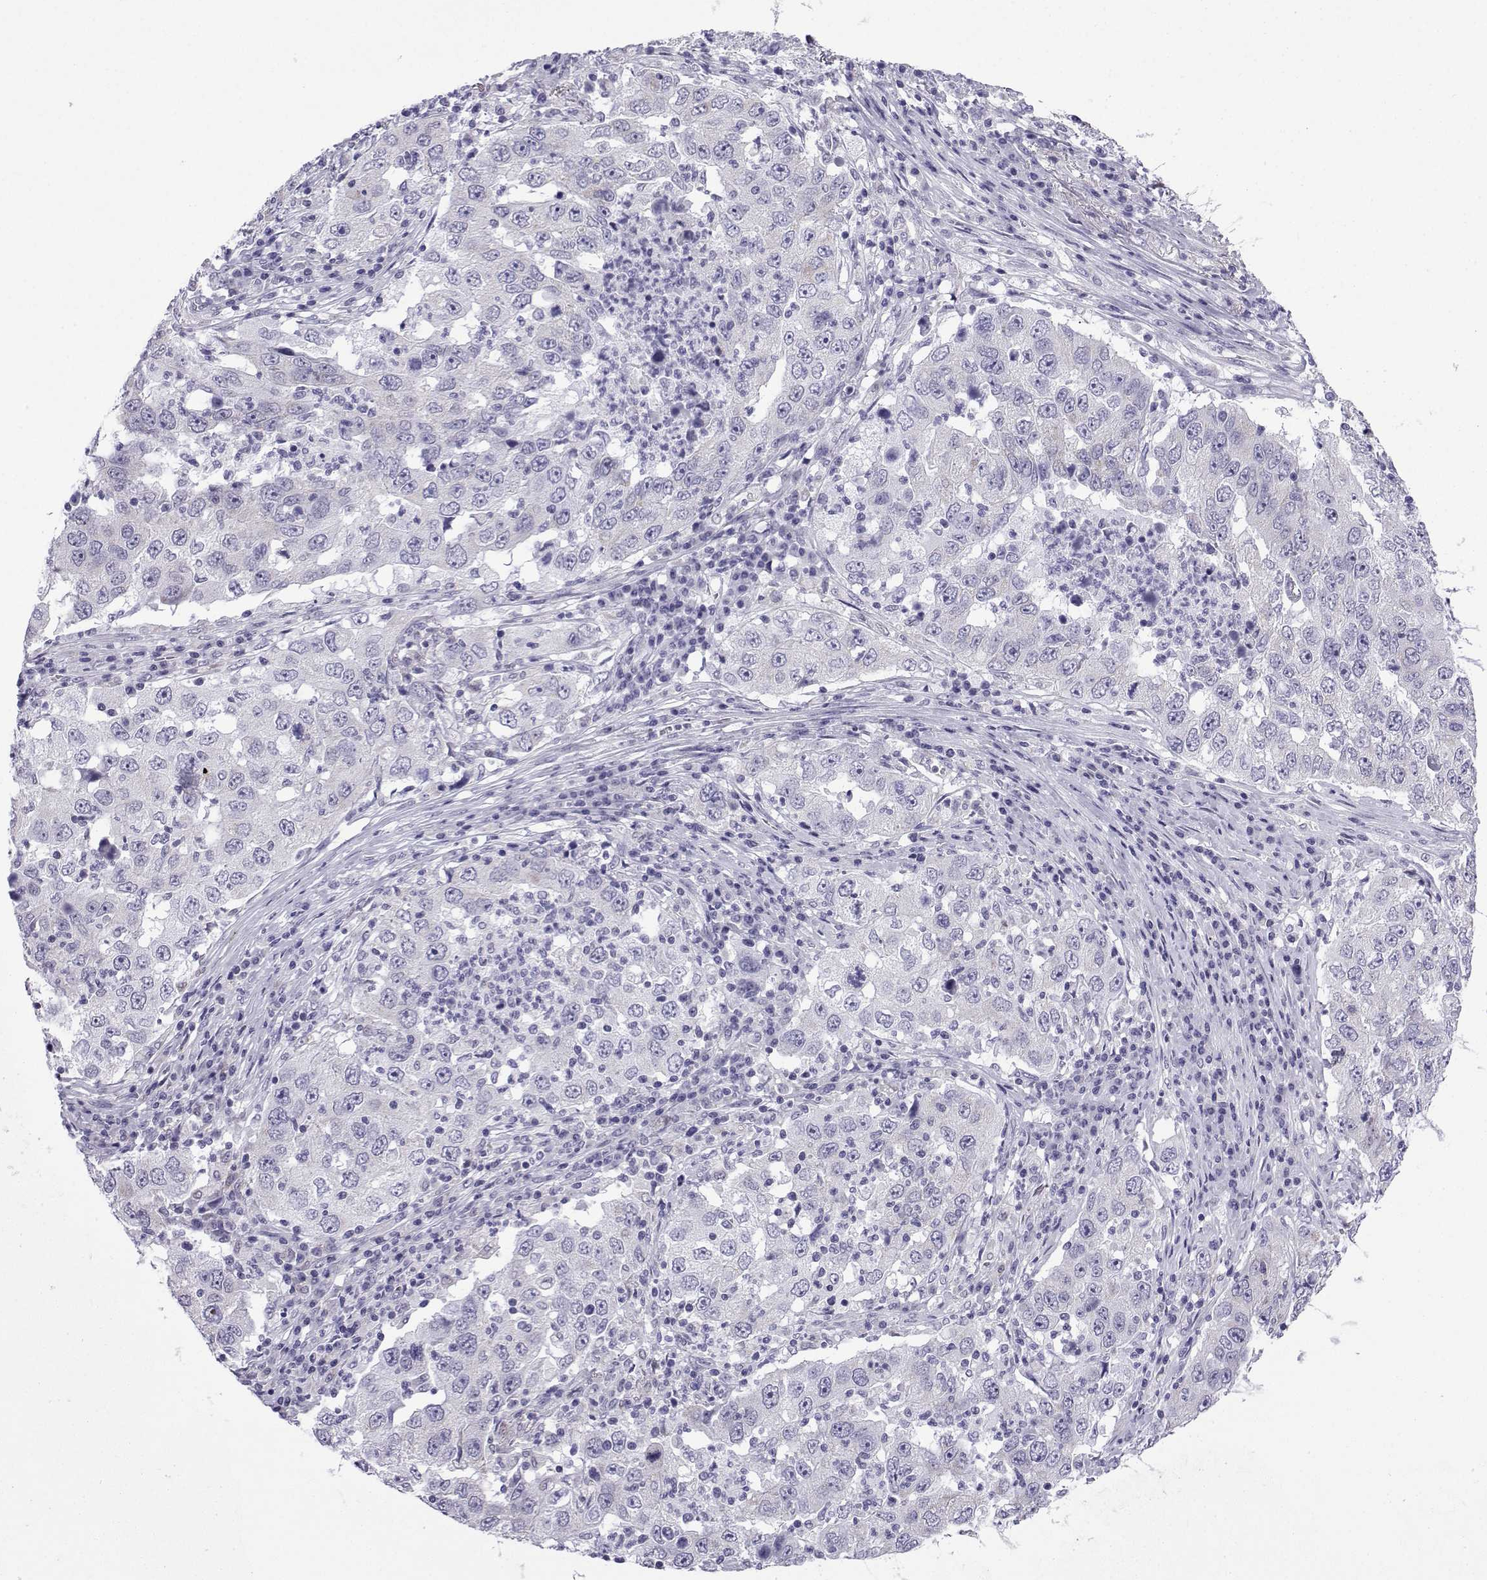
{"staining": {"intensity": "negative", "quantity": "none", "location": "none"}, "tissue": "lung cancer", "cell_type": "Tumor cells", "image_type": "cancer", "snomed": [{"axis": "morphology", "description": "Adenocarcinoma, NOS"}, {"axis": "topography", "description": "Lung"}], "caption": "This photomicrograph is of lung cancer stained with immunohistochemistry to label a protein in brown with the nuclei are counter-stained blue. There is no expression in tumor cells.", "gene": "ACRBP", "patient": {"sex": "male", "age": 73}}